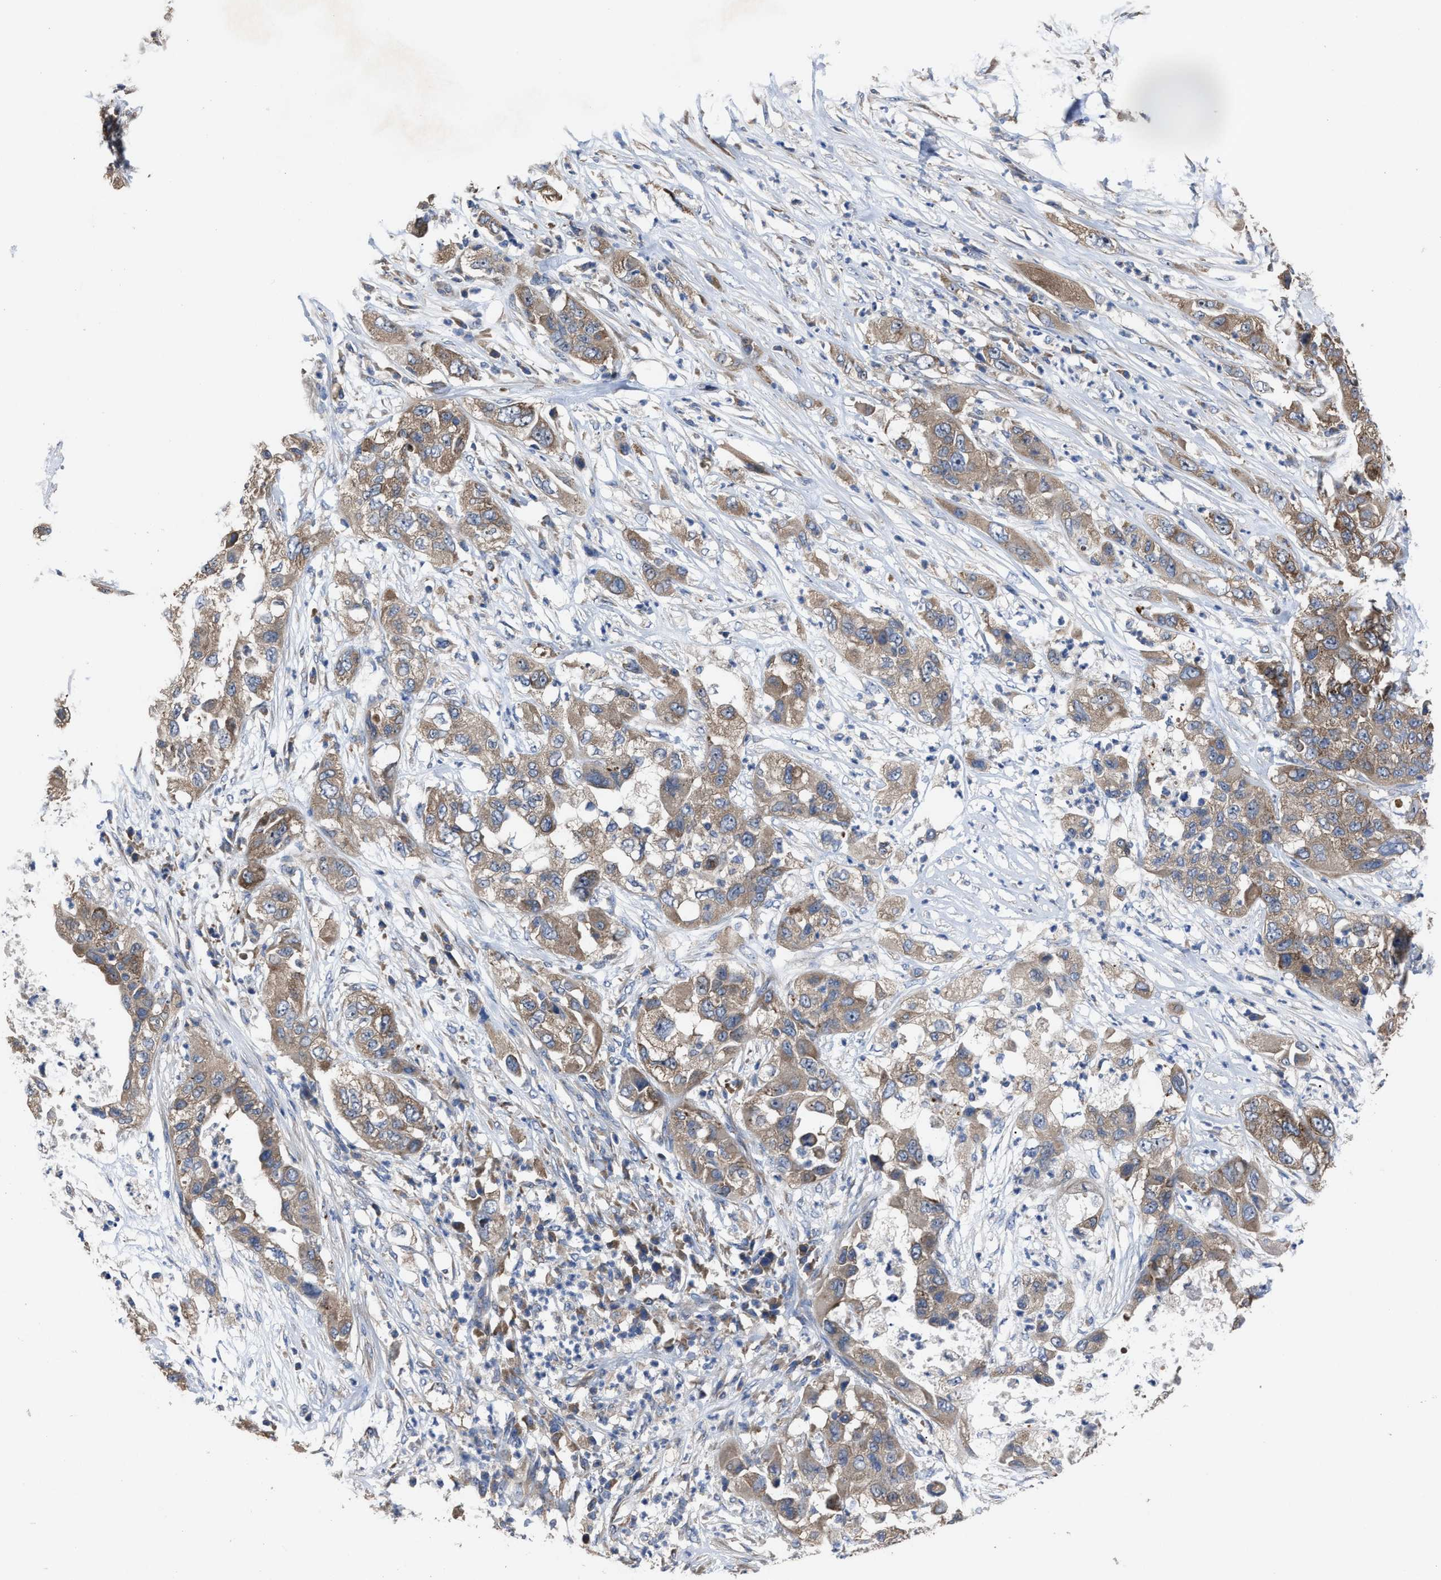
{"staining": {"intensity": "moderate", "quantity": ">75%", "location": "cytoplasmic/membranous"}, "tissue": "pancreatic cancer", "cell_type": "Tumor cells", "image_type": "cancer", "snomed": [{"axis": "morphology", "description": "Adenocarcinoma, NOS"}, {"axis": "topography", "description": "Pancreas"}], "caption": "Adenocarcinoma (pancreatic) stained with a protein marker demonstrates moderate staining in tumor cells.", "gene": "UPF1", "patient": {"sex": "female", "age": 78}}